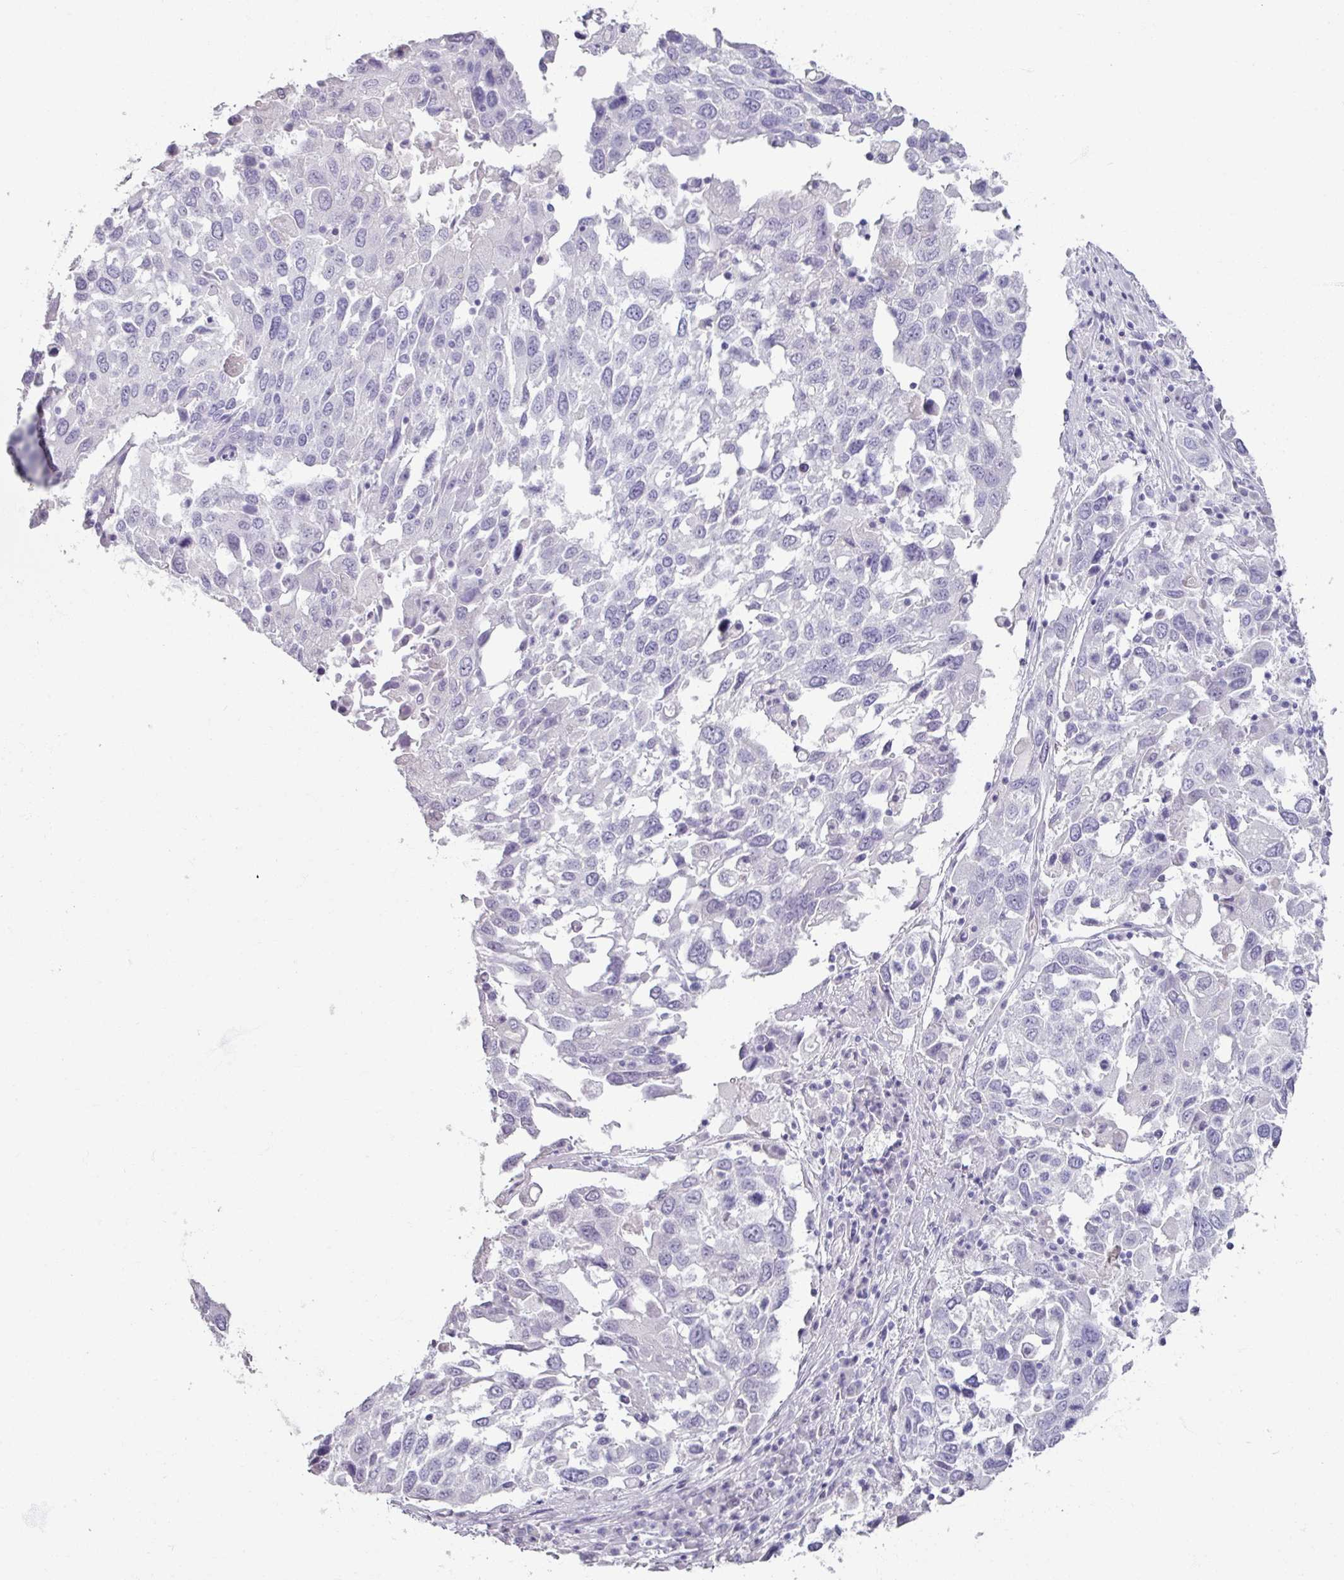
{"staining": {"intensity": "negative", "quantity": "none", "location": "none"}, "tissue": "lung cancer", "cell_type": "Tumor cells", "image_type": "cancer", "snomed": [{"axis": "morphology", "description": "Squamous cell carcinoma, NOS"}, {"axis": "topography", "description": "Lung"}], "caption": "High magnification brightfield microscopy of lung cancer stained with DAB (brown) and counterstained with hematoxylin (blue): tumor cells show no significant expression. Brightfield microscopy of immunohistochemistry stained with DAB (brown) and hematoxylin (blue), captured at high magnification.", "gene": "ARG1", "patient": {"sex": "male", "age": 65}}